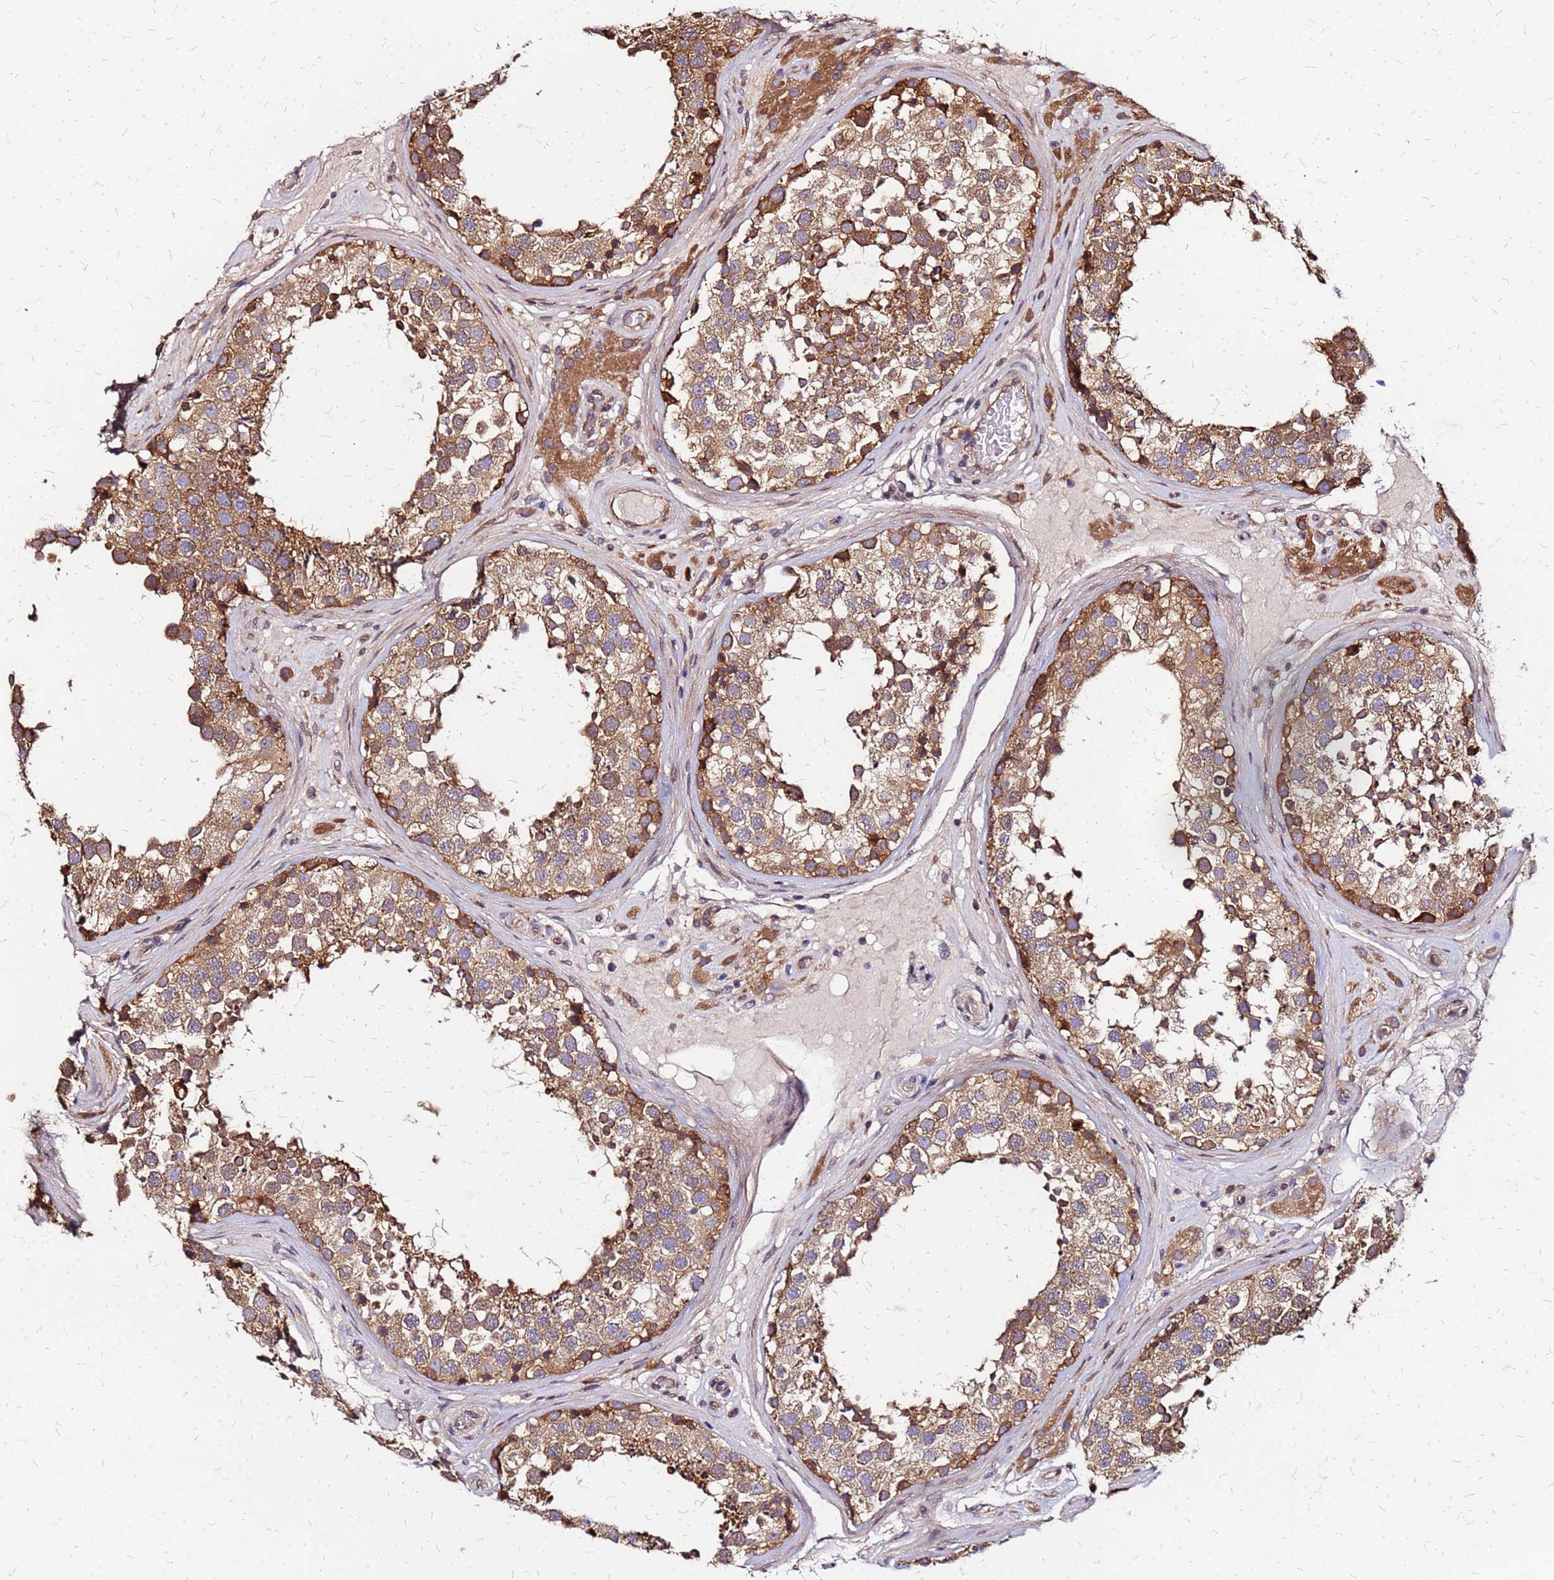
{"staining": {"intensity": "moderate", "quantity": ">75%", "location": "cytoplasmic/membranous"}, "tissue": "testis", "cell_type": "Cells in seminiferous ducts", "image_type": "normal", "snomed": [{"axis": "morphology", "description": "Normal tissue, NOS"}, {"axis": "topography", "description": "Testis"}], "caption": "Approximately >75% of cells in seminiferous ducts in normal human testis demonstrate moderate cytoplasmic/membranous protein expression as visualized by brown immunohistochemical staining.", "gene": "CYBC1", "patient": {"sex": "male", "age": 26}}